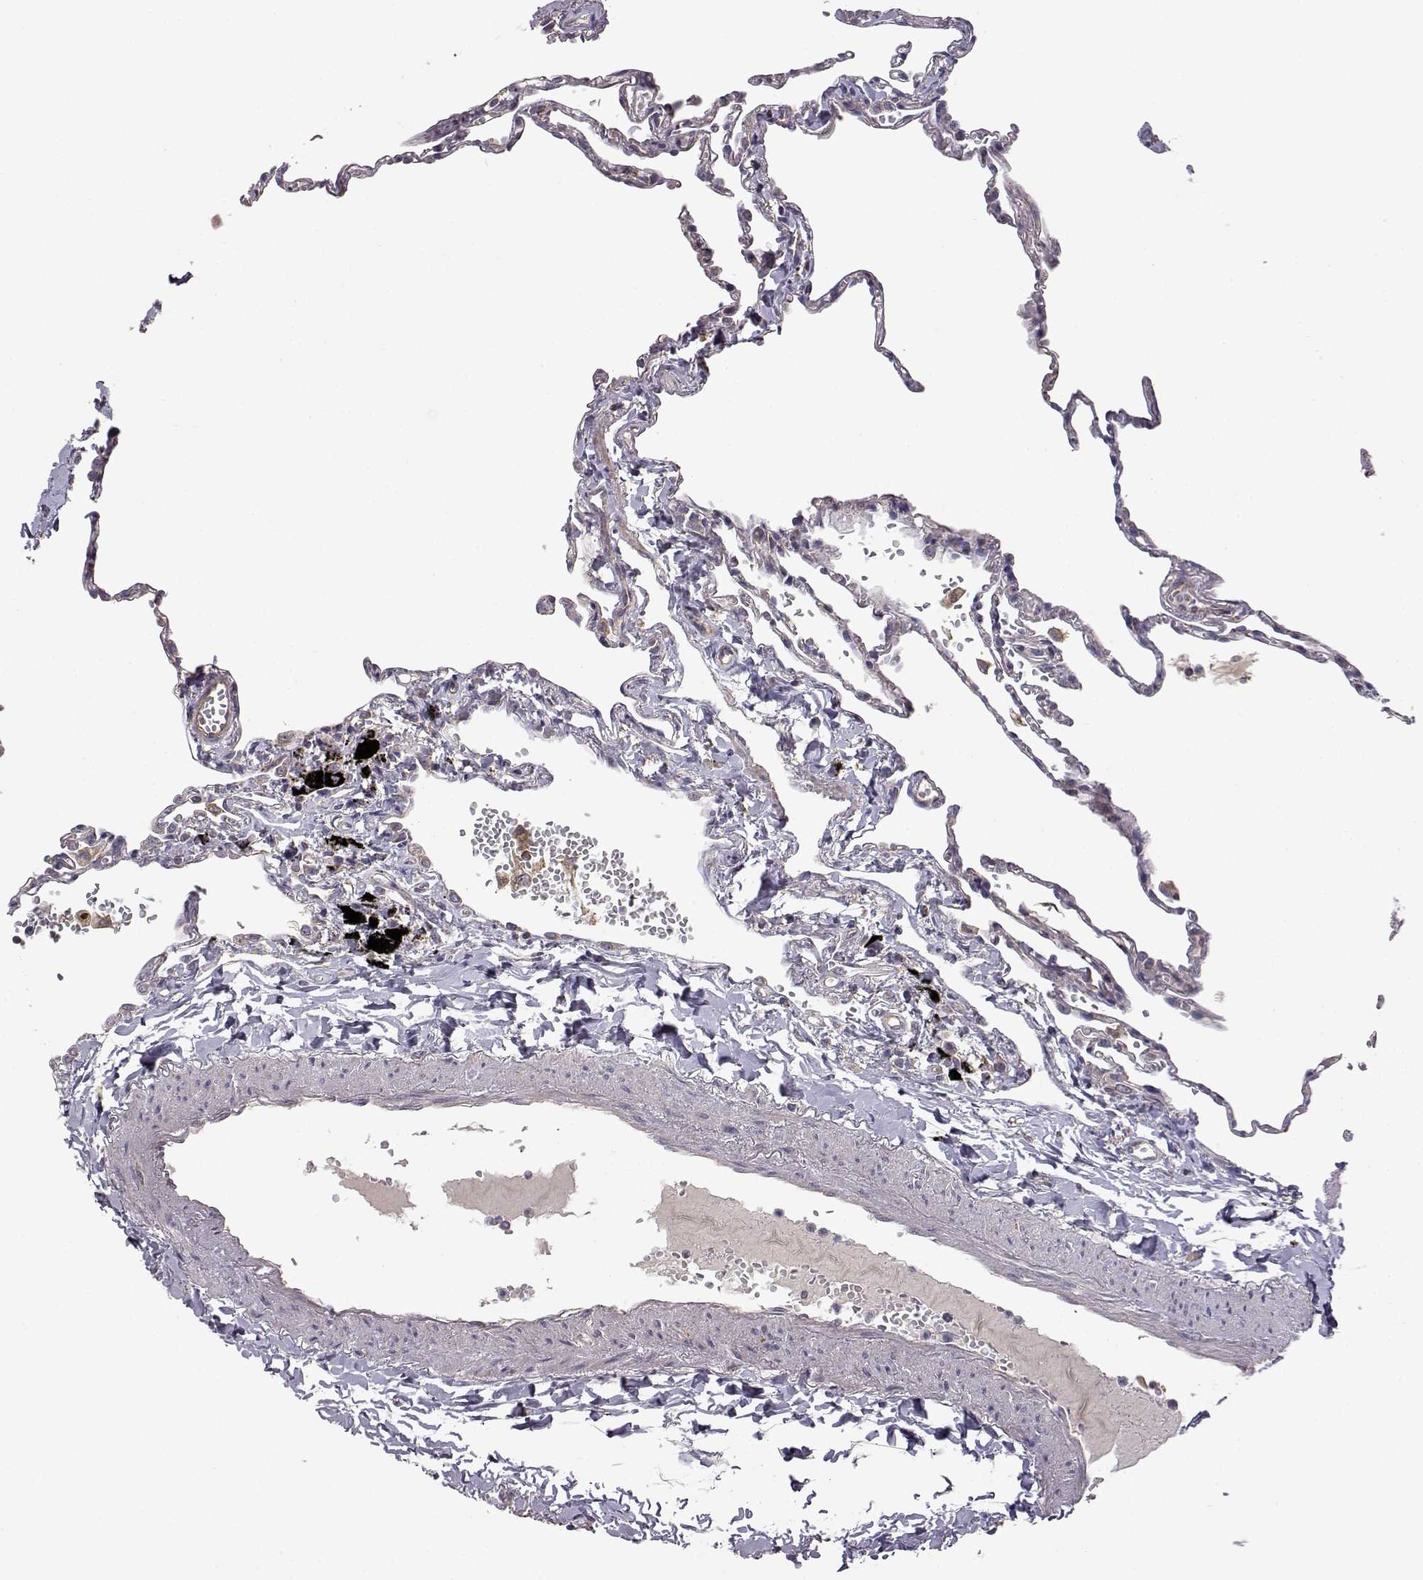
{"staining": {"intensity": "negative", "quantity": "none", "location": "none"}, "tissue": "lung", "cell_type": "Alveolar cells", "image_type": "normal", "snomed": [{"axis": "morphology", "description": "Normal tissue, NOS"}, {"axis": "topography", "description": "Lung"}], "caption": "Immunohistochemistry histopathology image of benign lung: lung stained with DAB (3,3'-diaminobenzidine) exhibits no significant protein staining in alveolar cells. (DAB IHC visualized using brightfield microscopy, high magnification).", "gene": "DDC", "patient": {"sex": "male", "age": 78}}